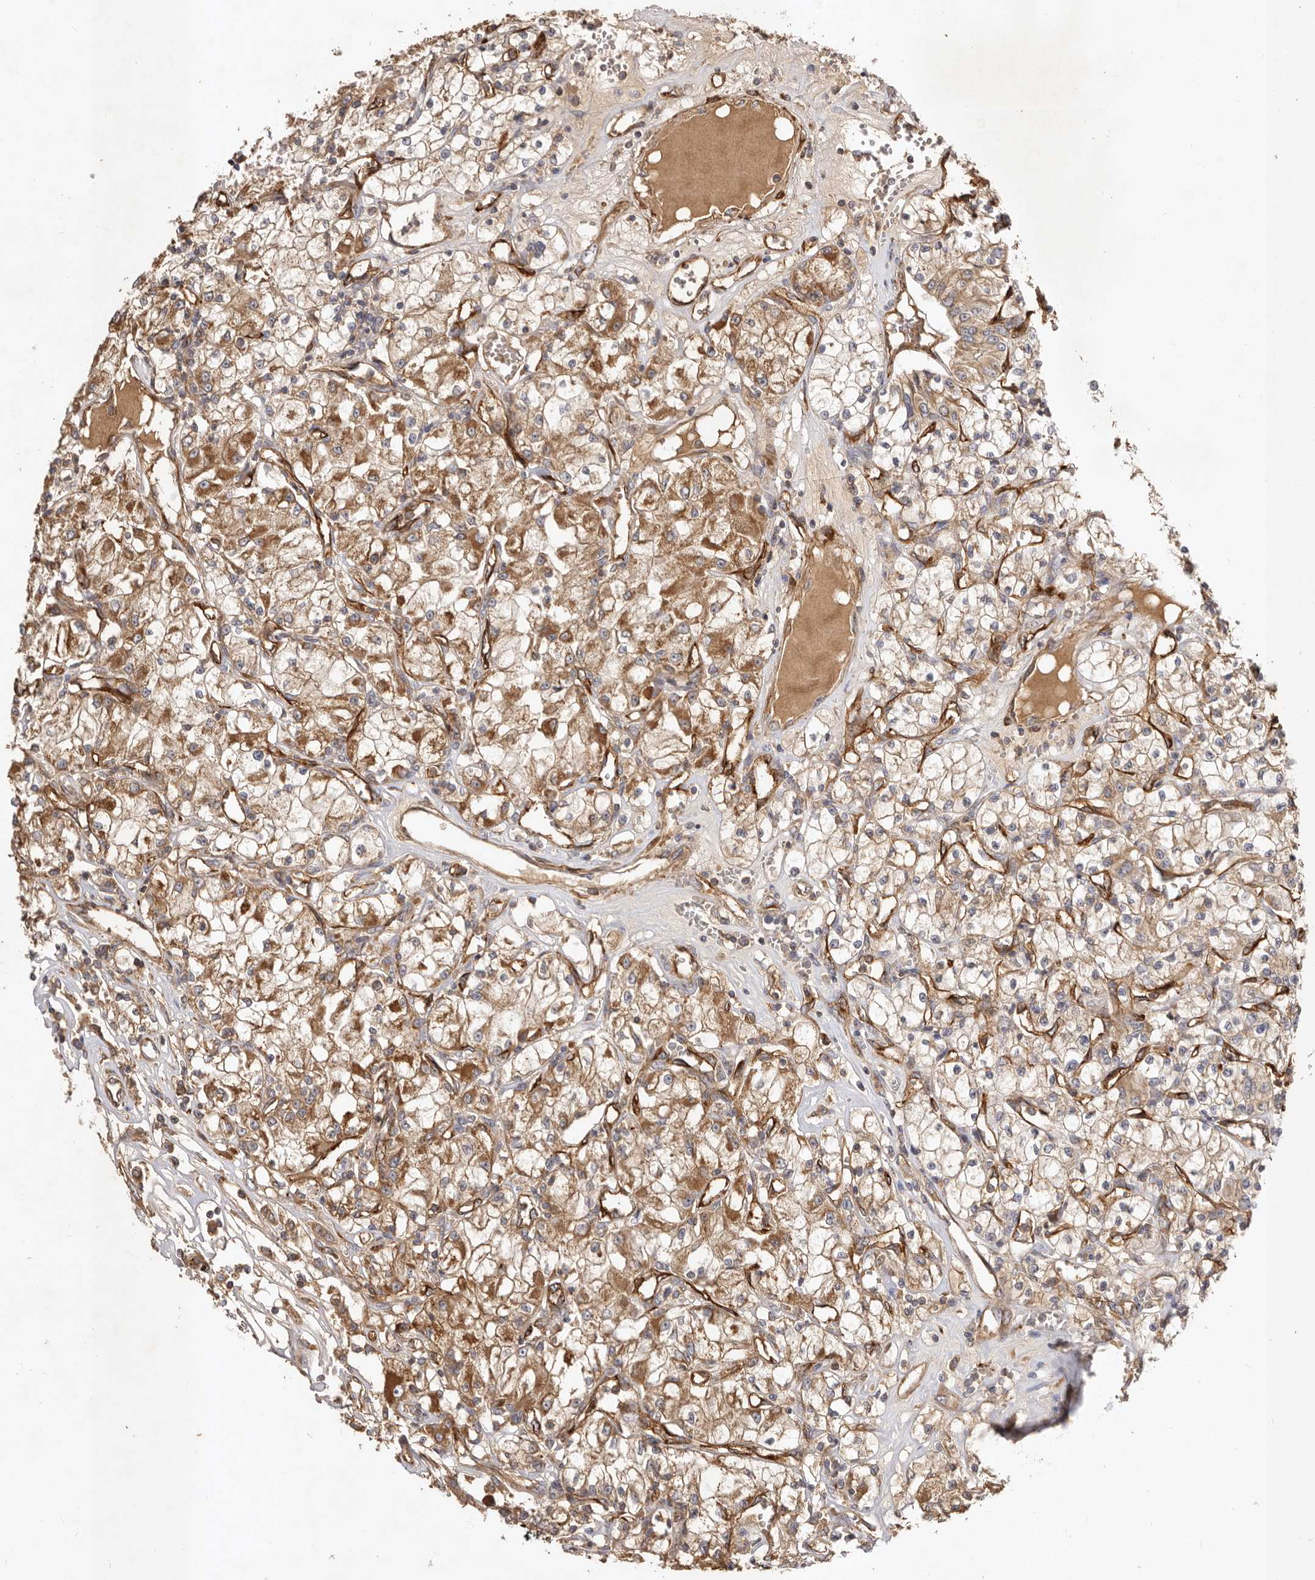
{"staining": {"intensity": "moderate", "quantity": ">75%", "location": "cytoplasmic/membranous"}, "tissue": "renal cancer", "cell_type": "Tumor cells", "image_type": "cancer", "snomed": [{"axis": "morphology", "description": "Adenocarcinoma, NOS"}, {"axis": "topography", "description": "Kidney"}], "caption": "Human renal cancer (adenocarcinoma) stained for a protein (brown) shows moderate cytoplasmic/membranous positive staining in approximately >75% of tumor cells.", "gene": "ADAMTS9", "patient": {"sex": "female", "age": 59}}